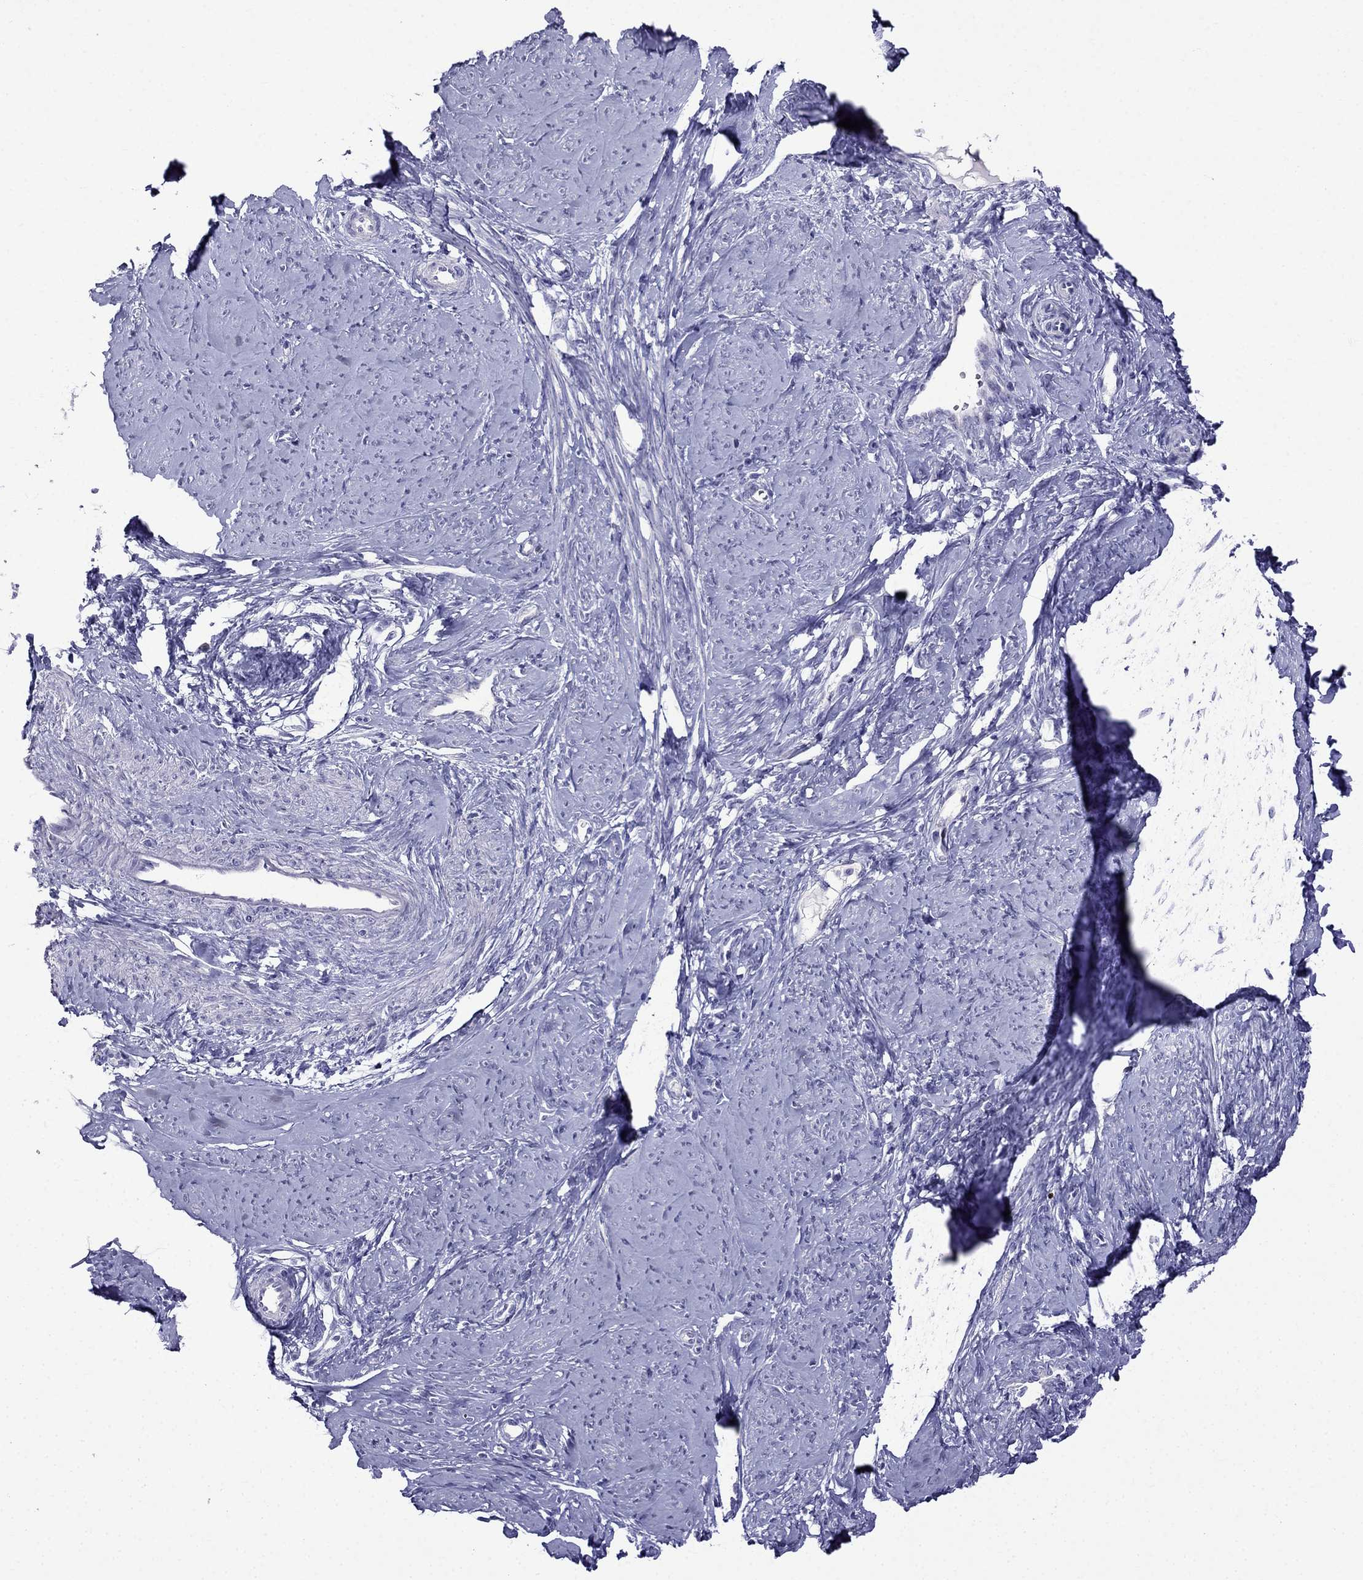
{"staining": {"intensity": "negative", "quantity": "none", "location": "none"}, "tissue": "smooth muscle", "cell_type": "Smooth muscle cells", "image_type": "normal", "snomed": [{"axis": "morphology", "description": "Normal tissue, NOS"}, {"axis": "topography", "description": "Smooth muscle"}], "caption": "Histopathology image shows no protein positivity in smooth muscle cells of unremarkable smooth muscle. The staining is performed using DAB brown chromogen with nuclei counter-stained in using hematoxylin.", "gene": "PATE1", "patient": {"sex": "female", "age": 48}}